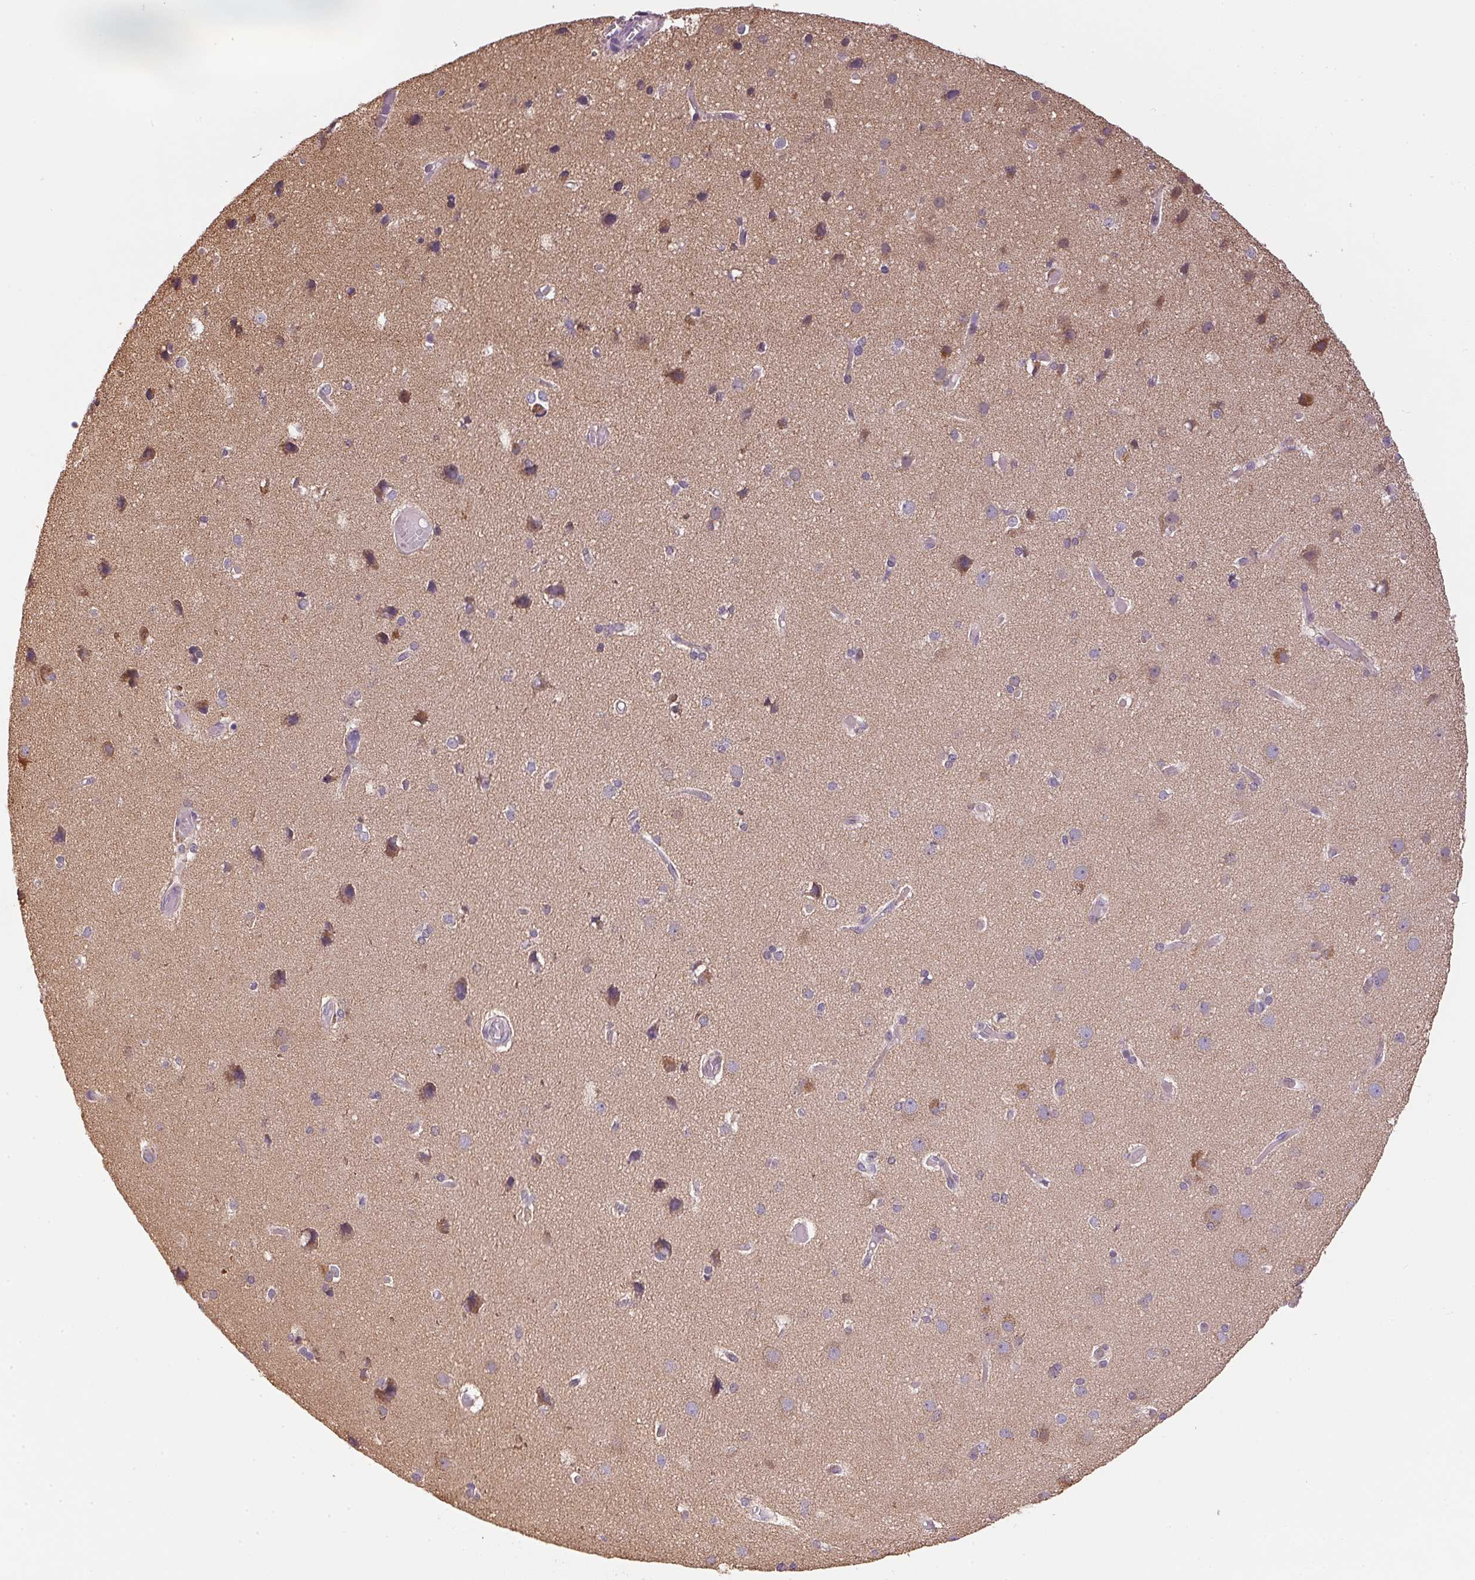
{"staining": {"intensity": "negative", "quantity": "none", "location": "none"}, "tissue": "cerebral cortex", "cell_type": "Endothelial cells", "image_type": "normal", "snomed": [{"axis": "morphology", "description": "Normal tissue, NOS"}, {"axis": "morphology", "description": "Glioma, malignant, High grade"}, {"axis": "topography", "description": "Cerebral cortex"}], "caption": "Immunohistochemistry of unremarkable human cerebral cortex demonstrates no staining in endothelial cells.", "gene": "SC5D", "patient": {"sex": "male", "age": 71}}